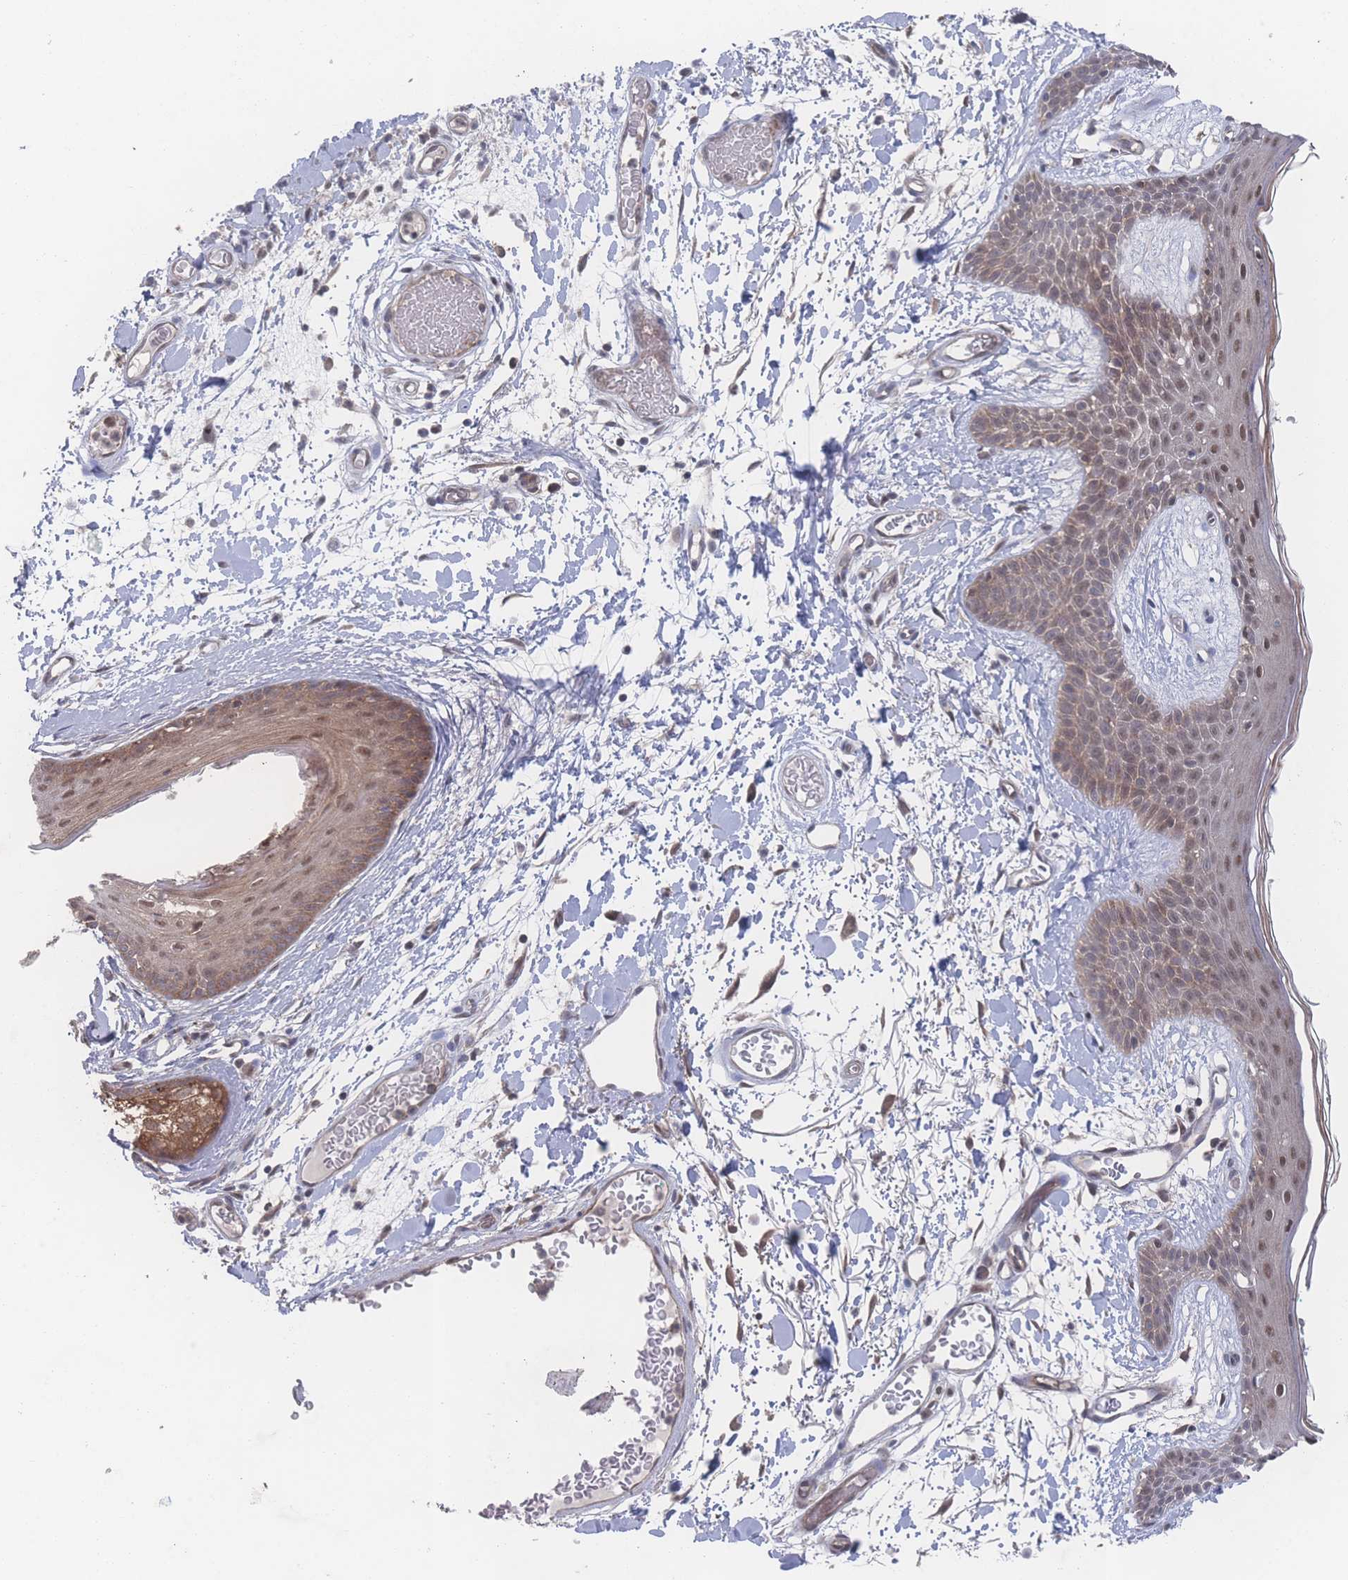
{"staining": {"intensity": "weak", "quantity": "25%-75%", "location": "nuclear"}, "tissue": "skin", "cell_type": "Fibroblasts", "image_type": "normal", "snomed": [{"axis": "morphology", "description": "Normal tissue, NOS"}, {"axis": "topography", "description": "Skin"}], "caption": "Fibroblasts reveal low levels of weak nuclear expression in about 25%-75% of cells in normal skin.", "gene": "PSMA1", "patient": {"sex": "male", "age": 79}}